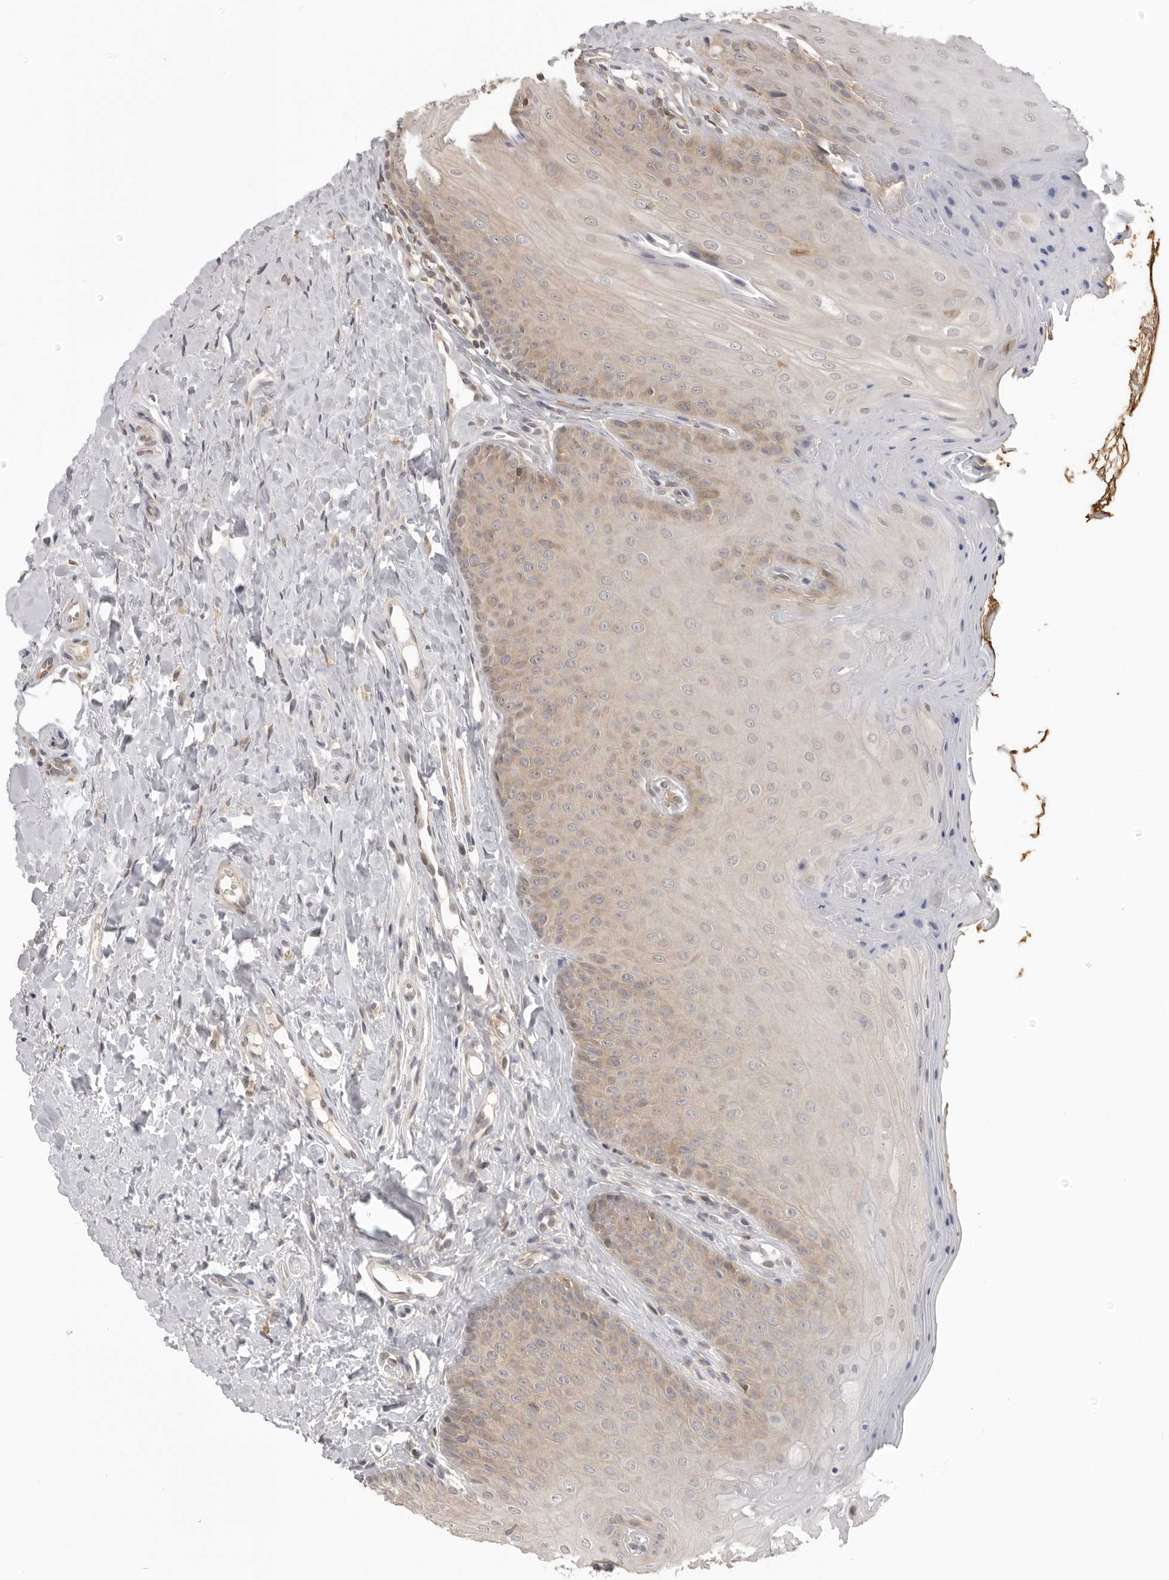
{"staining": {"intensity": "weak", "quantity": "25%-75%", "location": "cytoplasmic/membranous"}, "tissue": "oral mucosa", "cell_type": "Squamous epithelial cells", "image_type": "normal", "snomed": [{"axis": "morphology", "description": "Normal tissue, NOS"}, {"axis": "topography", "description": "Oral tissue"}], "caption": "Human oral mucosa stained with a brown dye shows weak cytoplasmic/membranous positive expression in approximately 25%-75% of squamous epithelial cells.", "gene": "PRRC2A", "patient": {"sex": "female", "age": 31}}